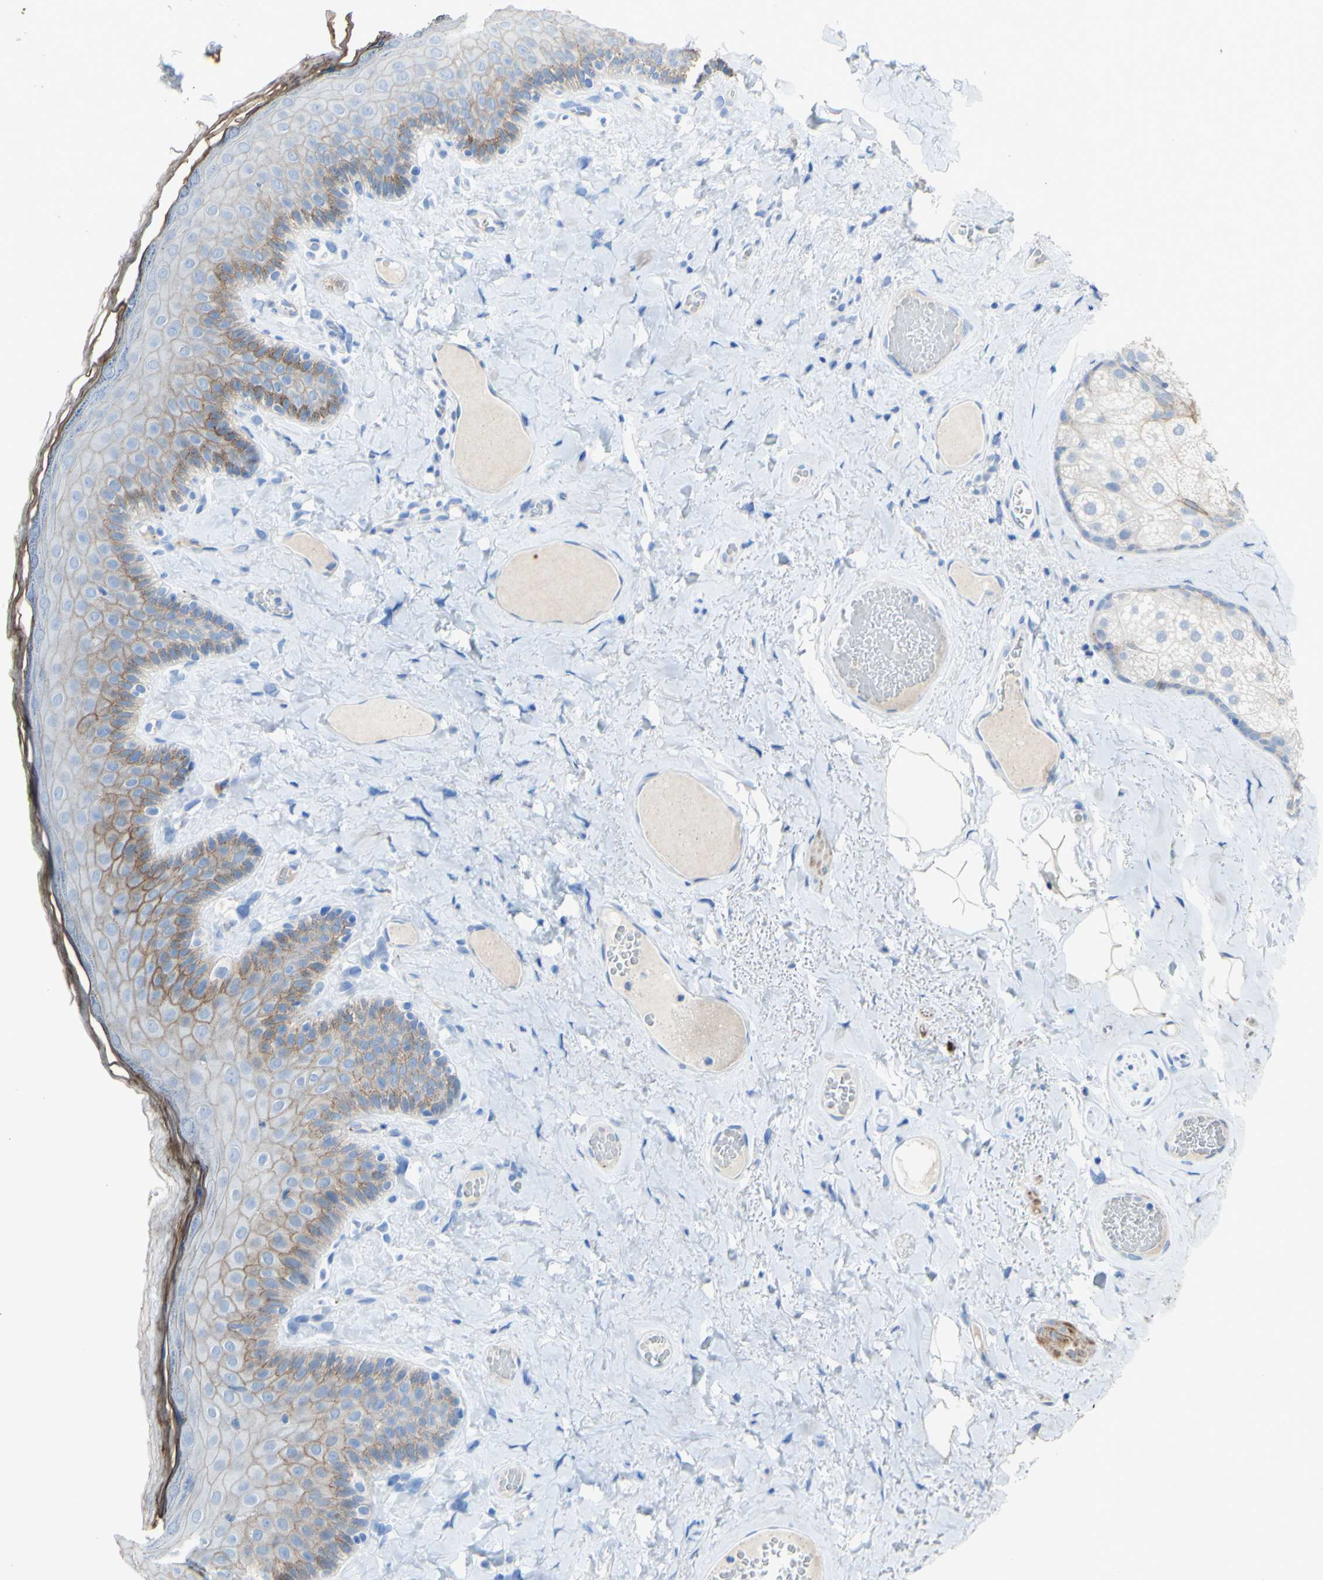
{"staining": {"intensity": "strong", "quantity": "25%-75%", "location": "cytoplasmic/membranous"}, "tissue": "skin", "cell_type": "Epidermal cells", "image_type": "normal", "snomed": [{"axis": "morphology", "description": "Normal tissue, NOS"}, {"axis": "topography", "description": "Anal"}], "caption": "This photomicrograph shows unremarkable skin stained with immunohistochemistry (IHC) to label a protein in brown. The cytoplasmic/membranous of epidermal cells show strong positivity for the protein. Nuclei are counter-stained blue.", "gene": "DSC2", "patient": {"sex": "male", "age": 69}}